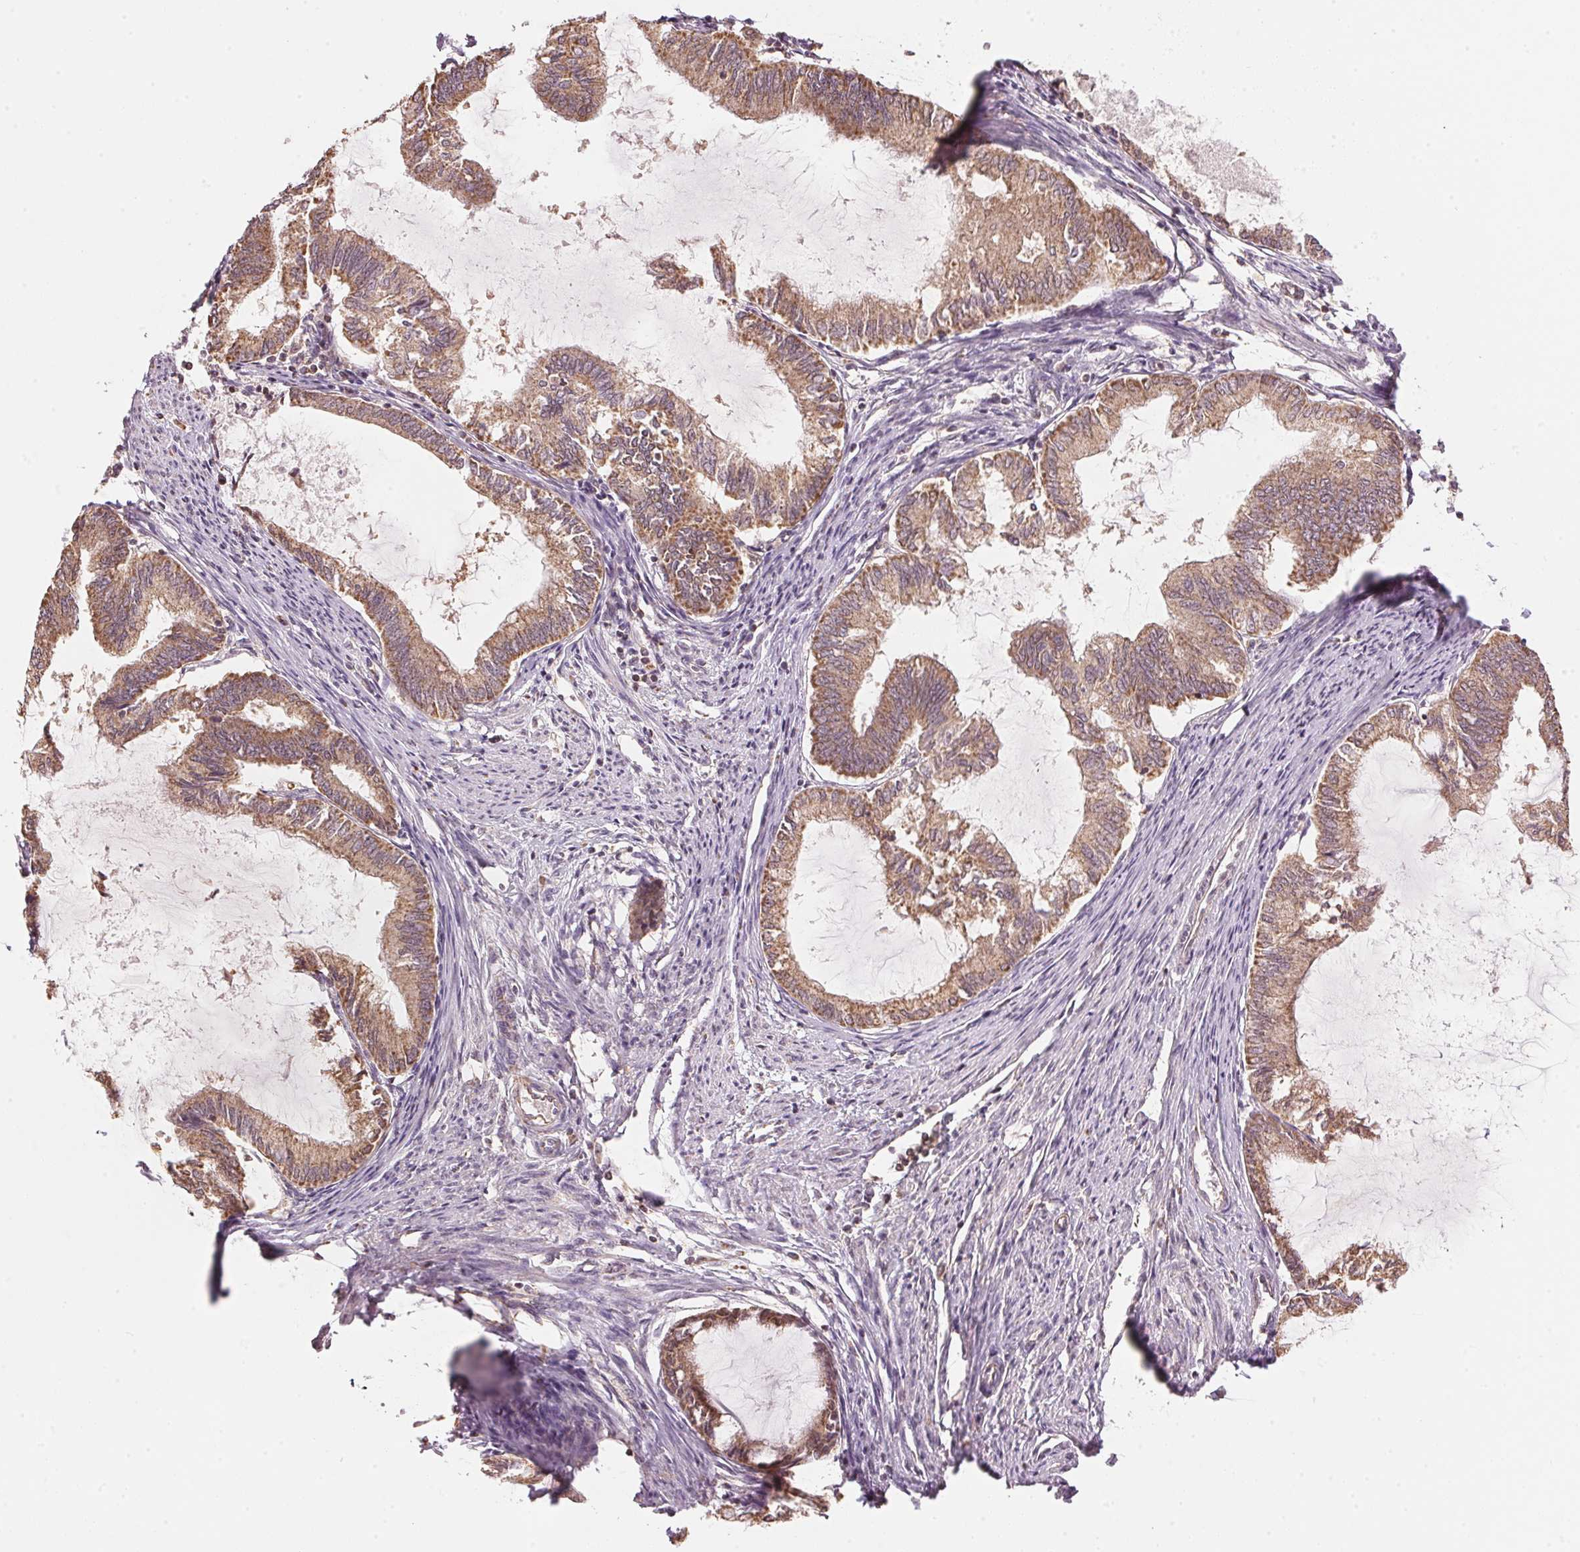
{"staining": {"intensity": "moderate", "quantity": ">75%", "location": "cytoplasmic/membranous"}, "tissue": "endometrial cancer", "cell_type": "Tumor cells", "image_type": "cancer", "snomed": [{"axis": "morphology", "description": "Adenocarcinoma, NOS"}, {"axis": "topography", "description": "Endometrium"}], "caption": "Immunohistochemistry histopathology image of human endometrial adenocarcinoma stained for a protein (brown), which exhibits medium levels of moderate cytoplasmic/membranous expression in approximately >75% of tumor cells.", "gene": "ARHGAP6", "patient": {"sex": "female", "age": 86}}